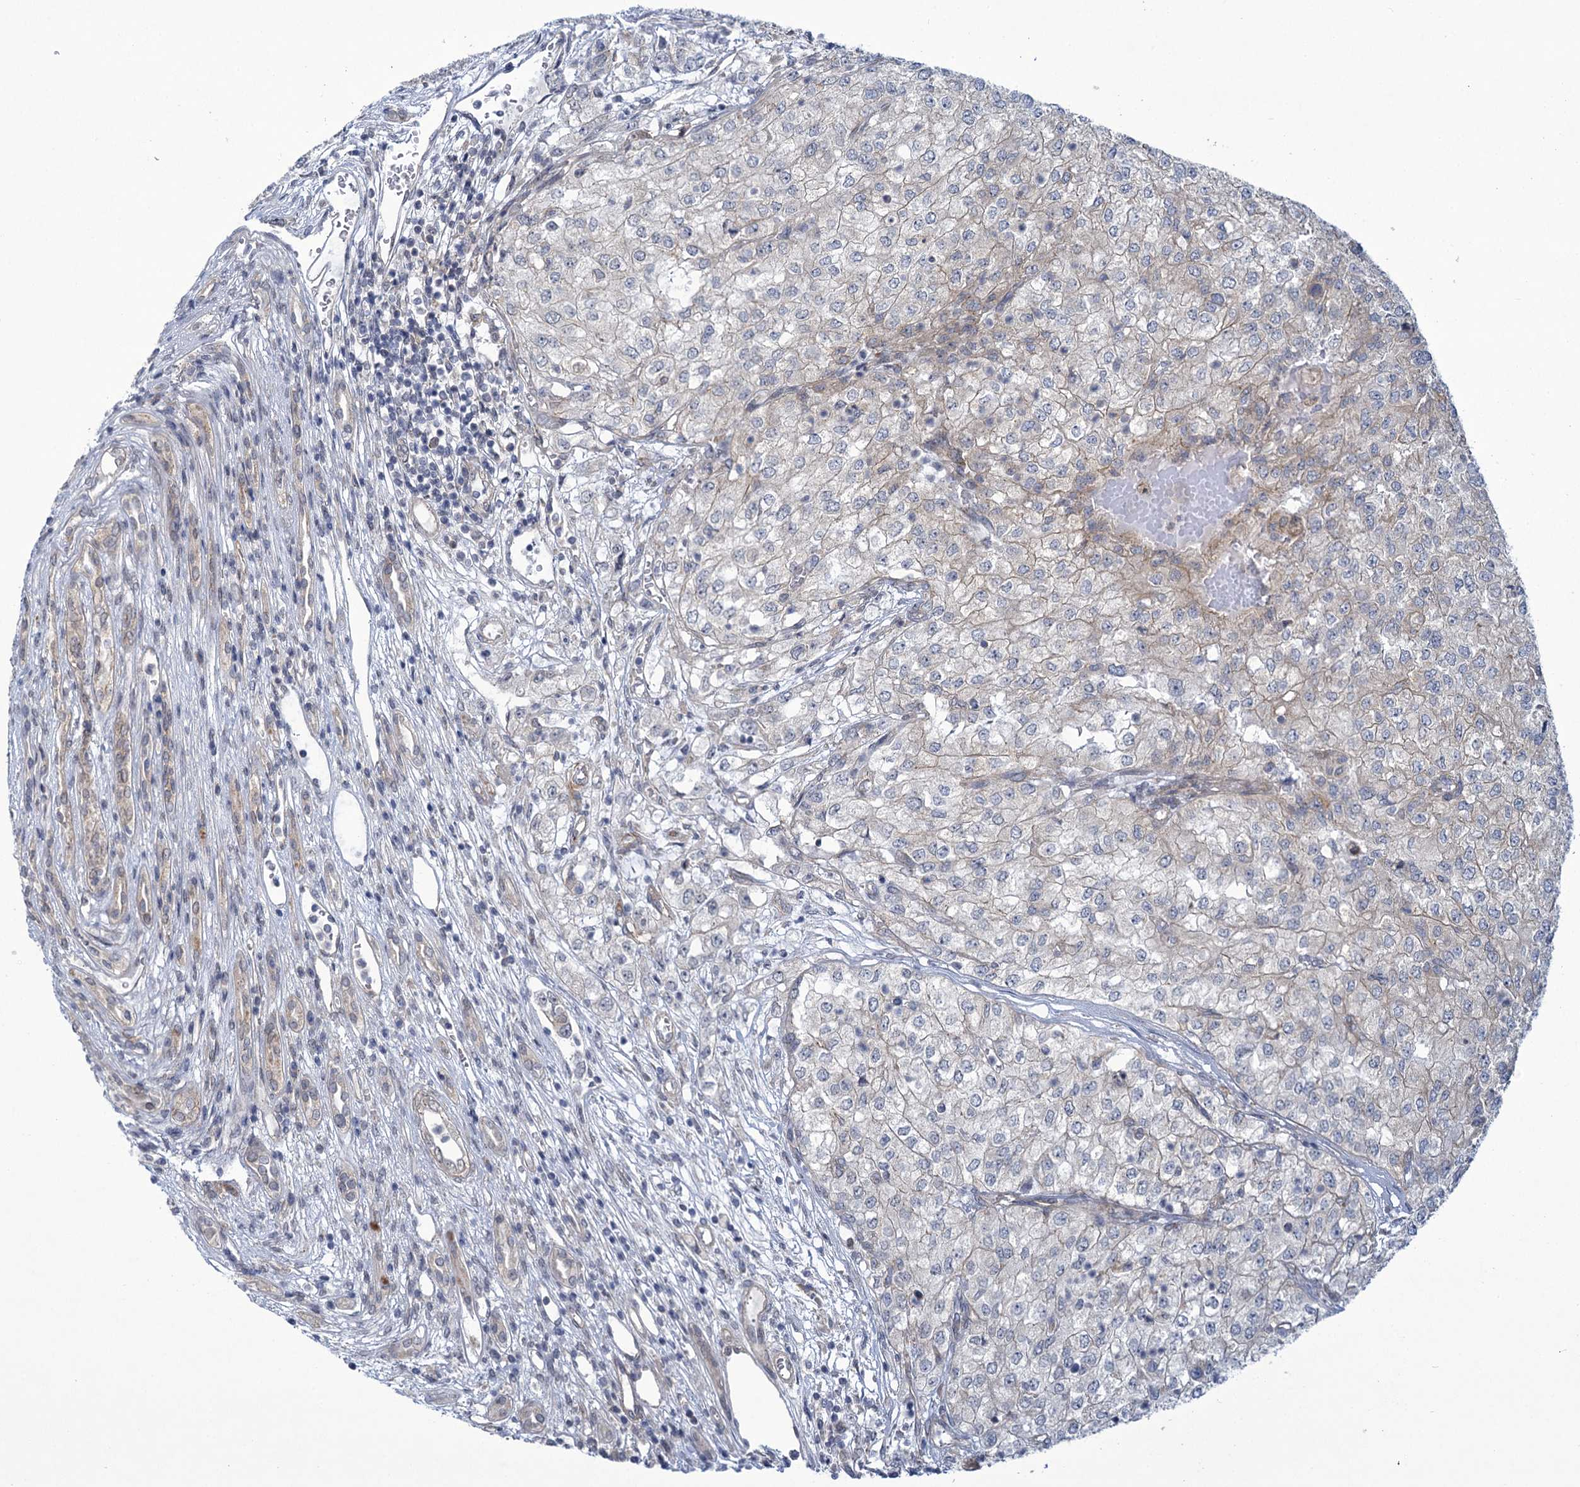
{"staining": {"intensity": "negative", "quantity": "none", "location": "none"}, "tissue": "renal cancer", "cell_type": "Tumor cells", "image_type": "cancer", "snomed": [{"axis": "morphology", "description": "Adenocarcinoma, NOS"}, {"axis": "topography", "description": "Kidney"}], "caption": "Tumor cells show no significant expression in renal cancer (adenocarcinoma).", "gene": "MBLAC2", "patient": {"sex": "female", "age": 54}}